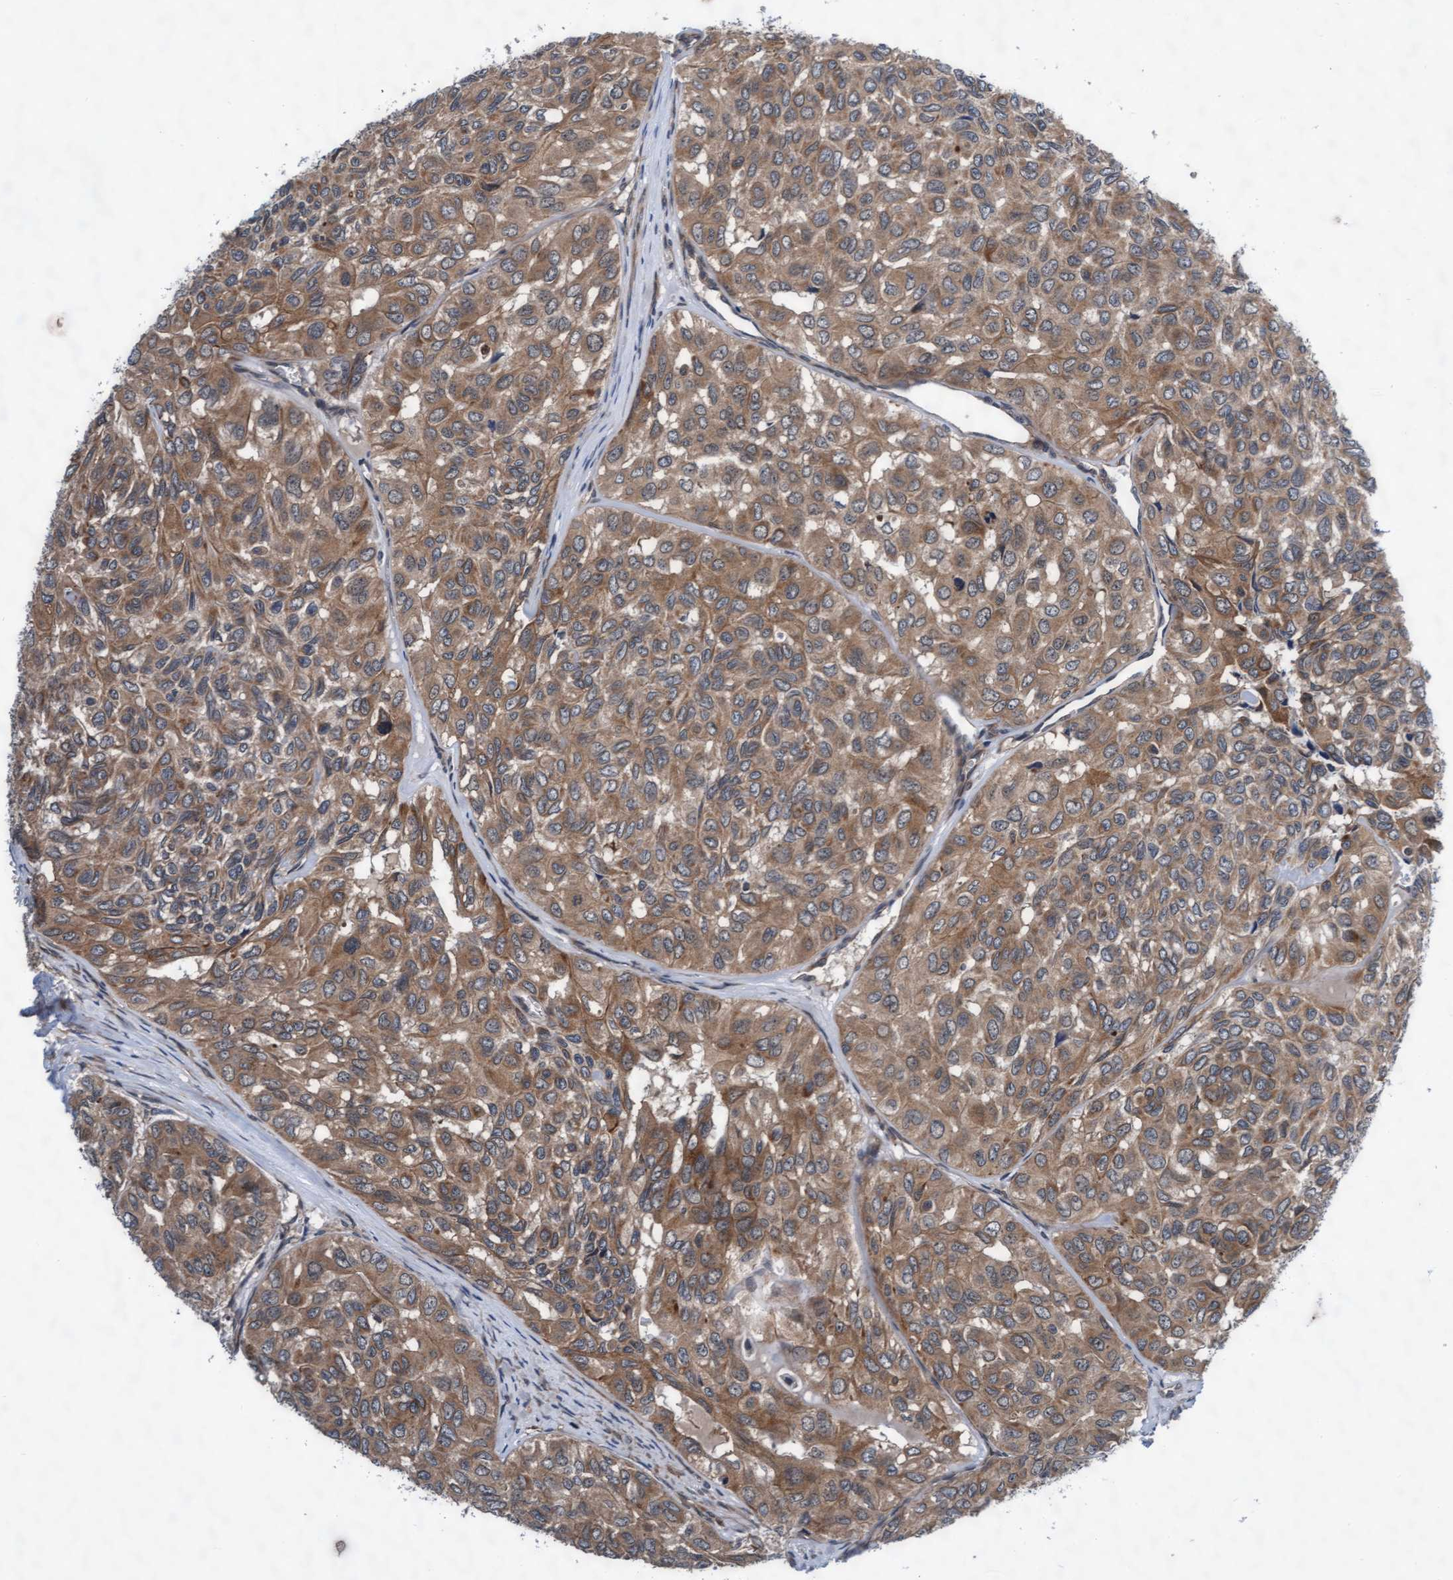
{"staining": {"intensity": "moderate", "quantity": ">75%", "location": "cytoplasmic/membranous"}, "tissue": "head and neck cancer", "cell_type": "Tumor cells", "image_type": "cancer", "snomed": [{"axis": "morphology", "description": "Adenocarcinoma, NOS"}, {"axis": "topography", "description": "Salivary gland, NOS"}, {"axis": "topography", "description": "Head-Neck"}], "caption": "The image reveals staining of head and neck cancer (adenocarcinoma), revealing moderate cytoplasmic/membranous protein positivity (brown color) within tumor cells.", "gene": "EFCAB13", "patient": {"sex": "female", "age": 76}}